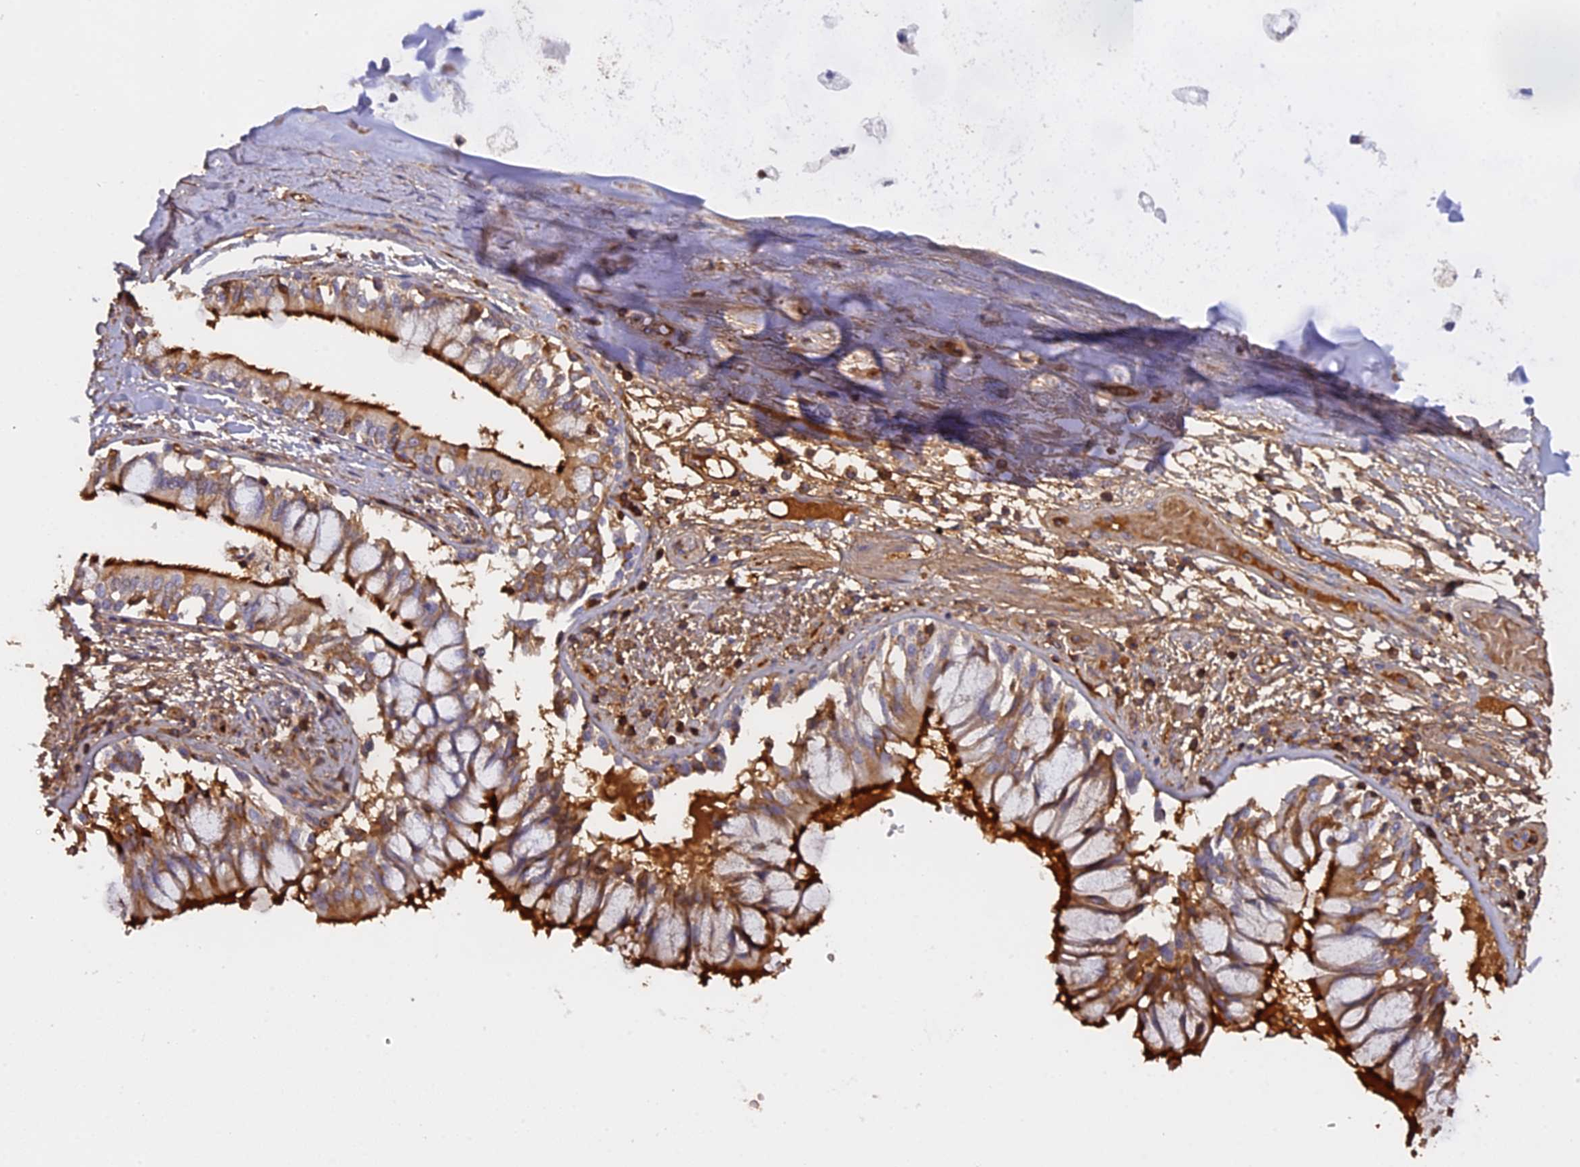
{"staining": {"intensity": "negative", "quantity": "none", "location": "none"}, "tissue": "adipose tissue", "cell_type": "Adipocytes", "image_type": "normal", "snomed": [{"axis": "morphology", "description": "Normal tissue, NOS"}, {"axis": "topography", "description": "Cartilage tissue"}, {"axis": "topography", "description": "Bronchus"}, {"axis": "topography", "description": "Lung"}, {"axis": "topography", "description": "Peripheral nerve tissue"}], "caption": "Adipocytes show no significant positivity in normal adipose tissue.", "gene": "CFAP119", "patient": {"sex": "female", "age": 49}}